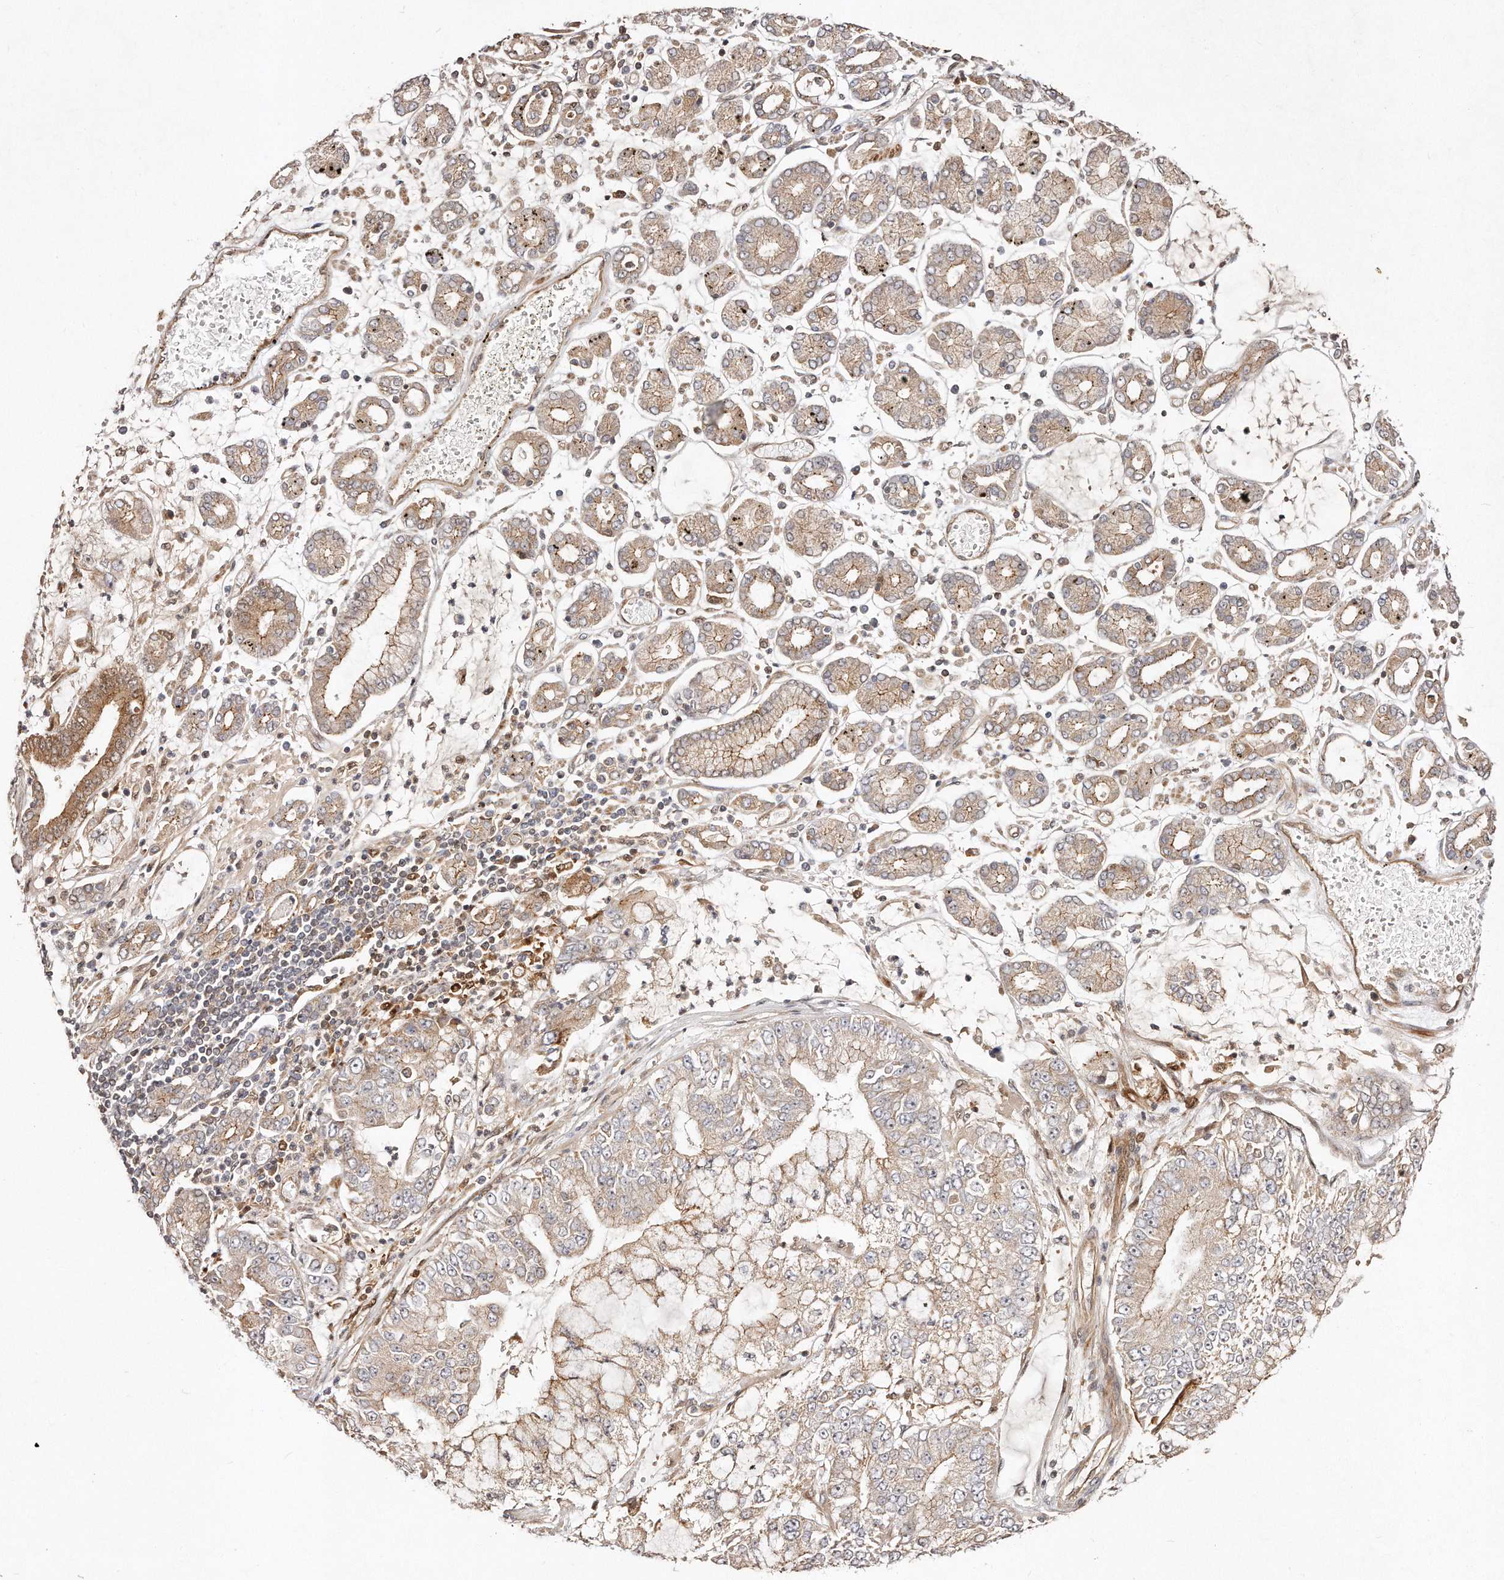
{"staining": {"intensity": "weak", "quantity": "25%-75%", "location": "cytoplasmic/membranous"}, "tissue": "stomach cancer", "cell_type": "Tumor cells", "image_type": "cancer", "snomed": [{"axis": "morphology", "description": "Adenocarcinoma, NOS"}, {"axis": "topography", "description": "Stomach"}], "caption": "Immunohistochemistry micrograph of neoplastic tissue: adenocarcinoma (stomach) stained using immunohistochemistry (IHC) shows low levels of weak protein expression localized specifically in the cytoplasmic/membranous of tumor cells, appearing as a cytoplasmic/membranous brown color.", "gene": "GBP4", "patient": {"sex": "male", "age": 76}}